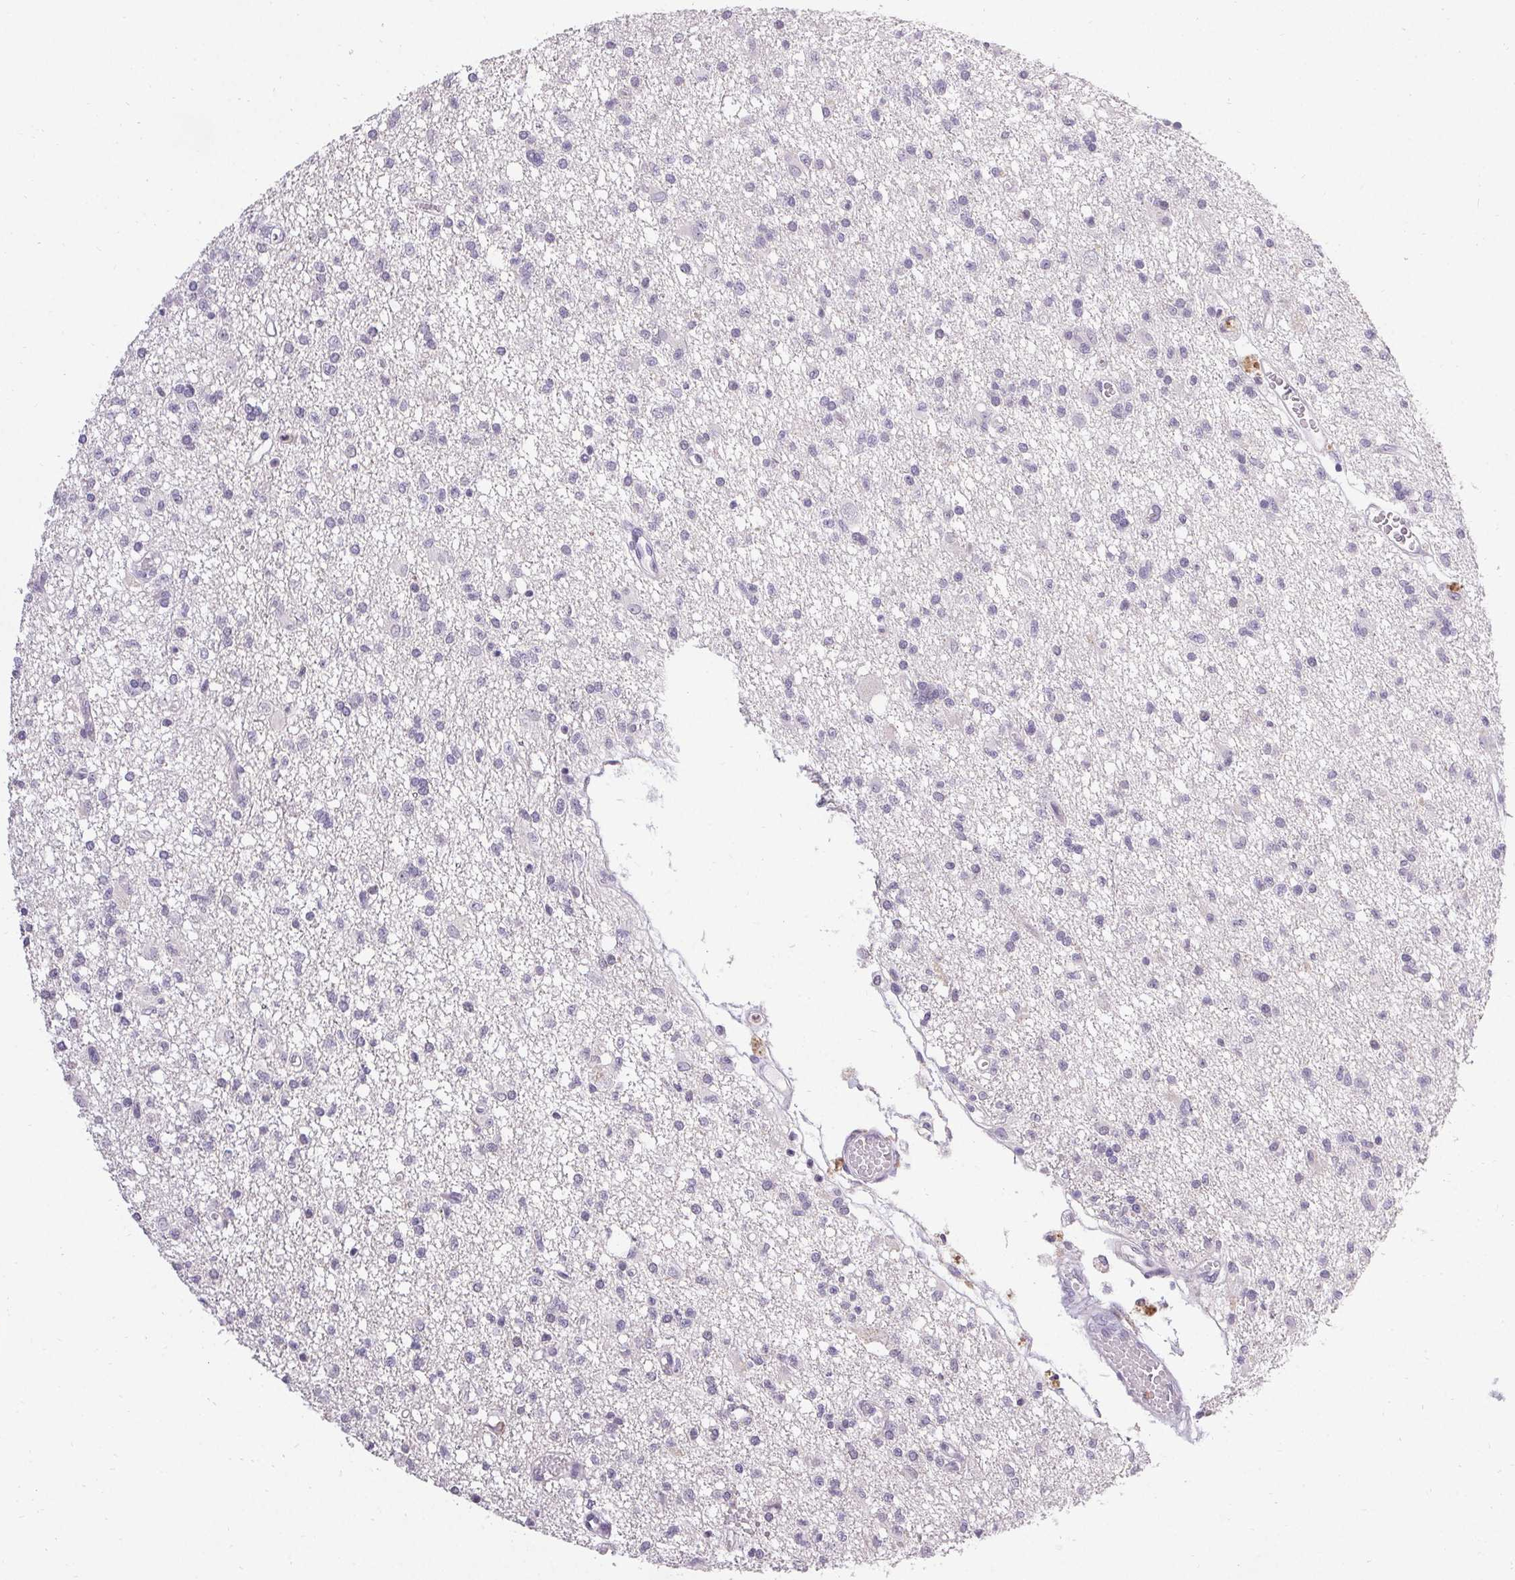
{"staining": {"intensity": "negative", "quantity": "none", "location": "none"}, "tissue": "glioma", "cell_type": "Tumor cells", "image_type": "cancer", "snomed": [{"axis": "morphology", "description": "Glioma, malignant, Low grade"}, {"axis": "topography", "description": "Brain"}], "caption": "Immunohistochemical staining of glioma displays no significant positivity in tumor cells.", "gene": "PMEL", "patient": {"sex": "male", "age": 64}}